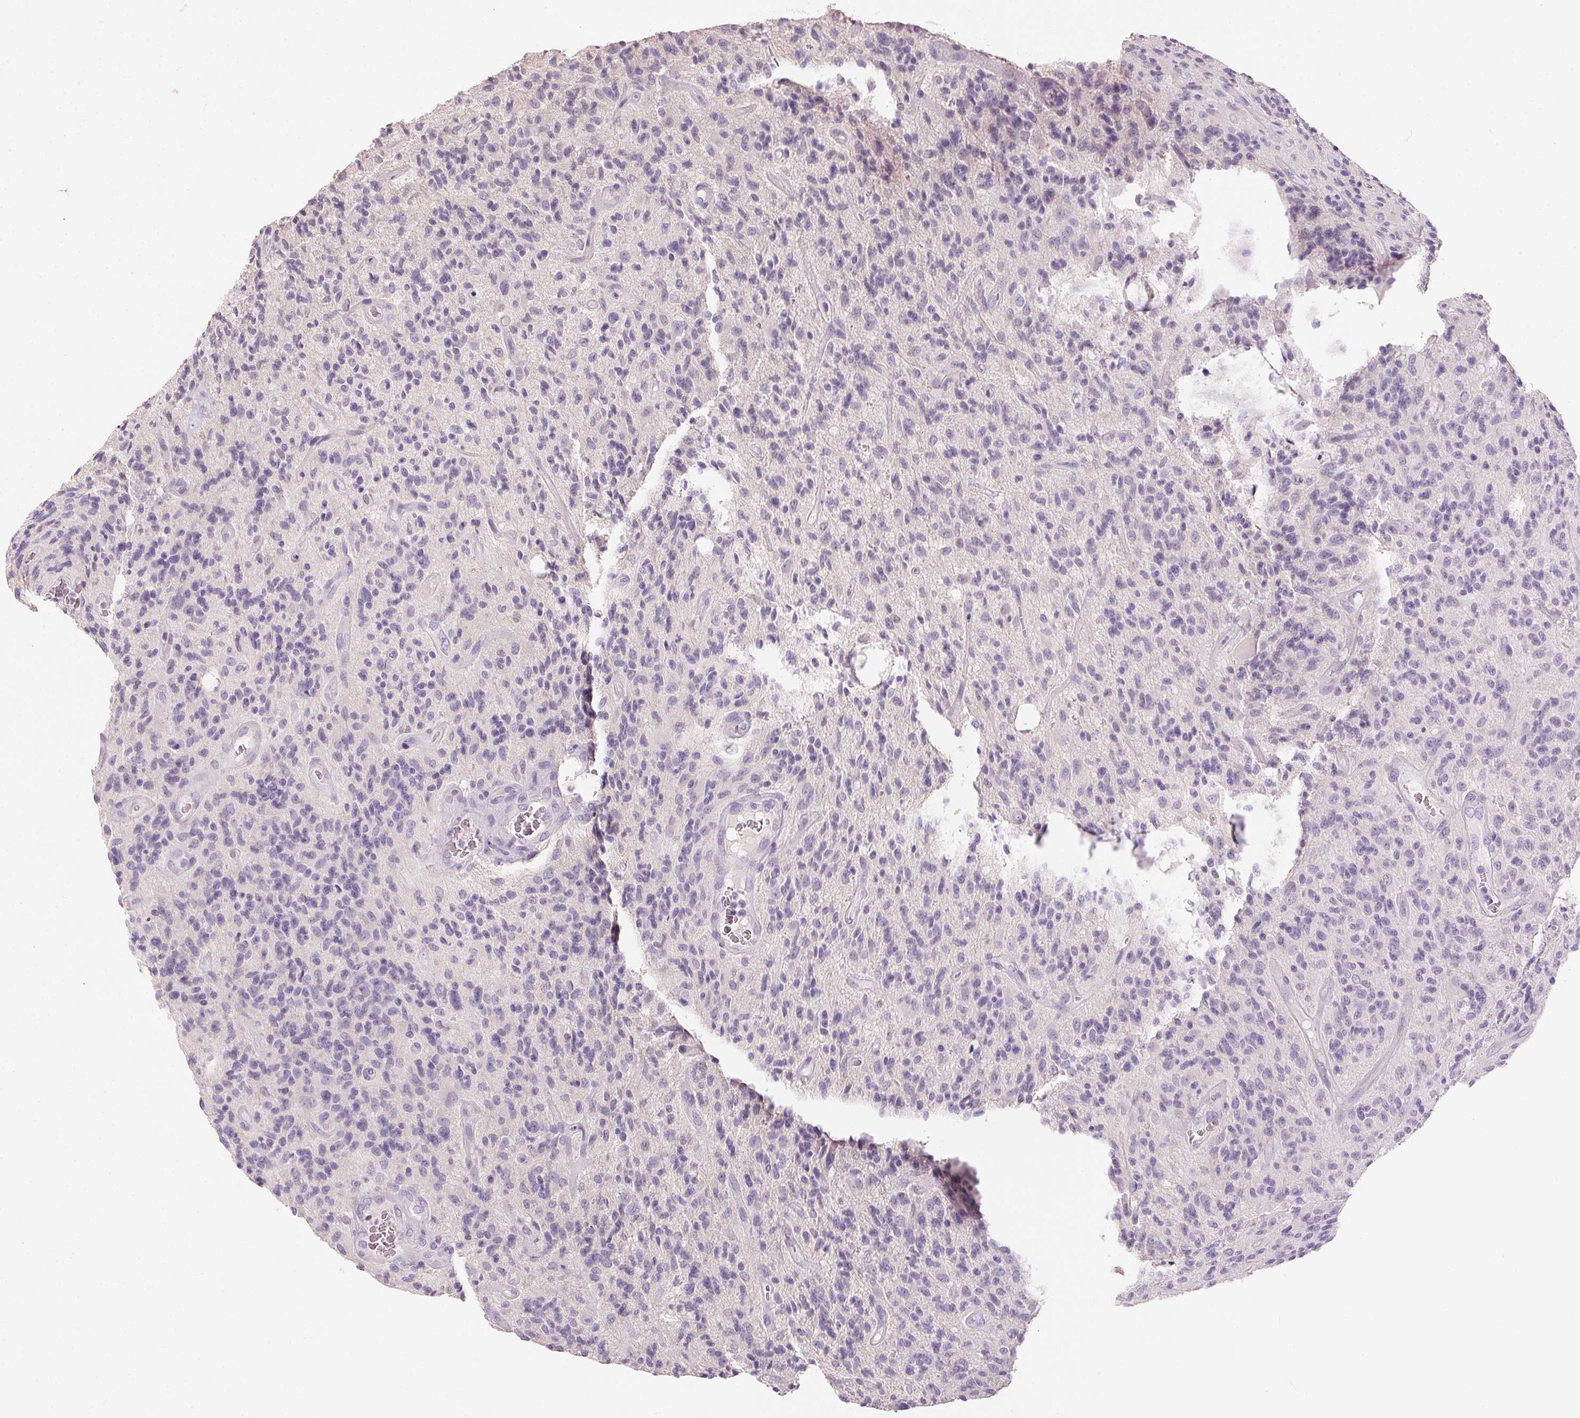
{"staining": {"intensity": "negative", "quantity": "none", "location": "none"}, "tissue": "glioma", "cell_type": "Tumor cells", "image_type": "cancer", "snomed": [{"axis": "morphology", "description": "Glioma, malignant, High grade"}, {"axis": "topography", "description": "Brain"}], "caption": "This is a photomicrograph of IHC staining of glioma, which shows no positivity in tumor cells.", "gene": "HSD17B1", "patient": {"sex": "male", "age": 76}}